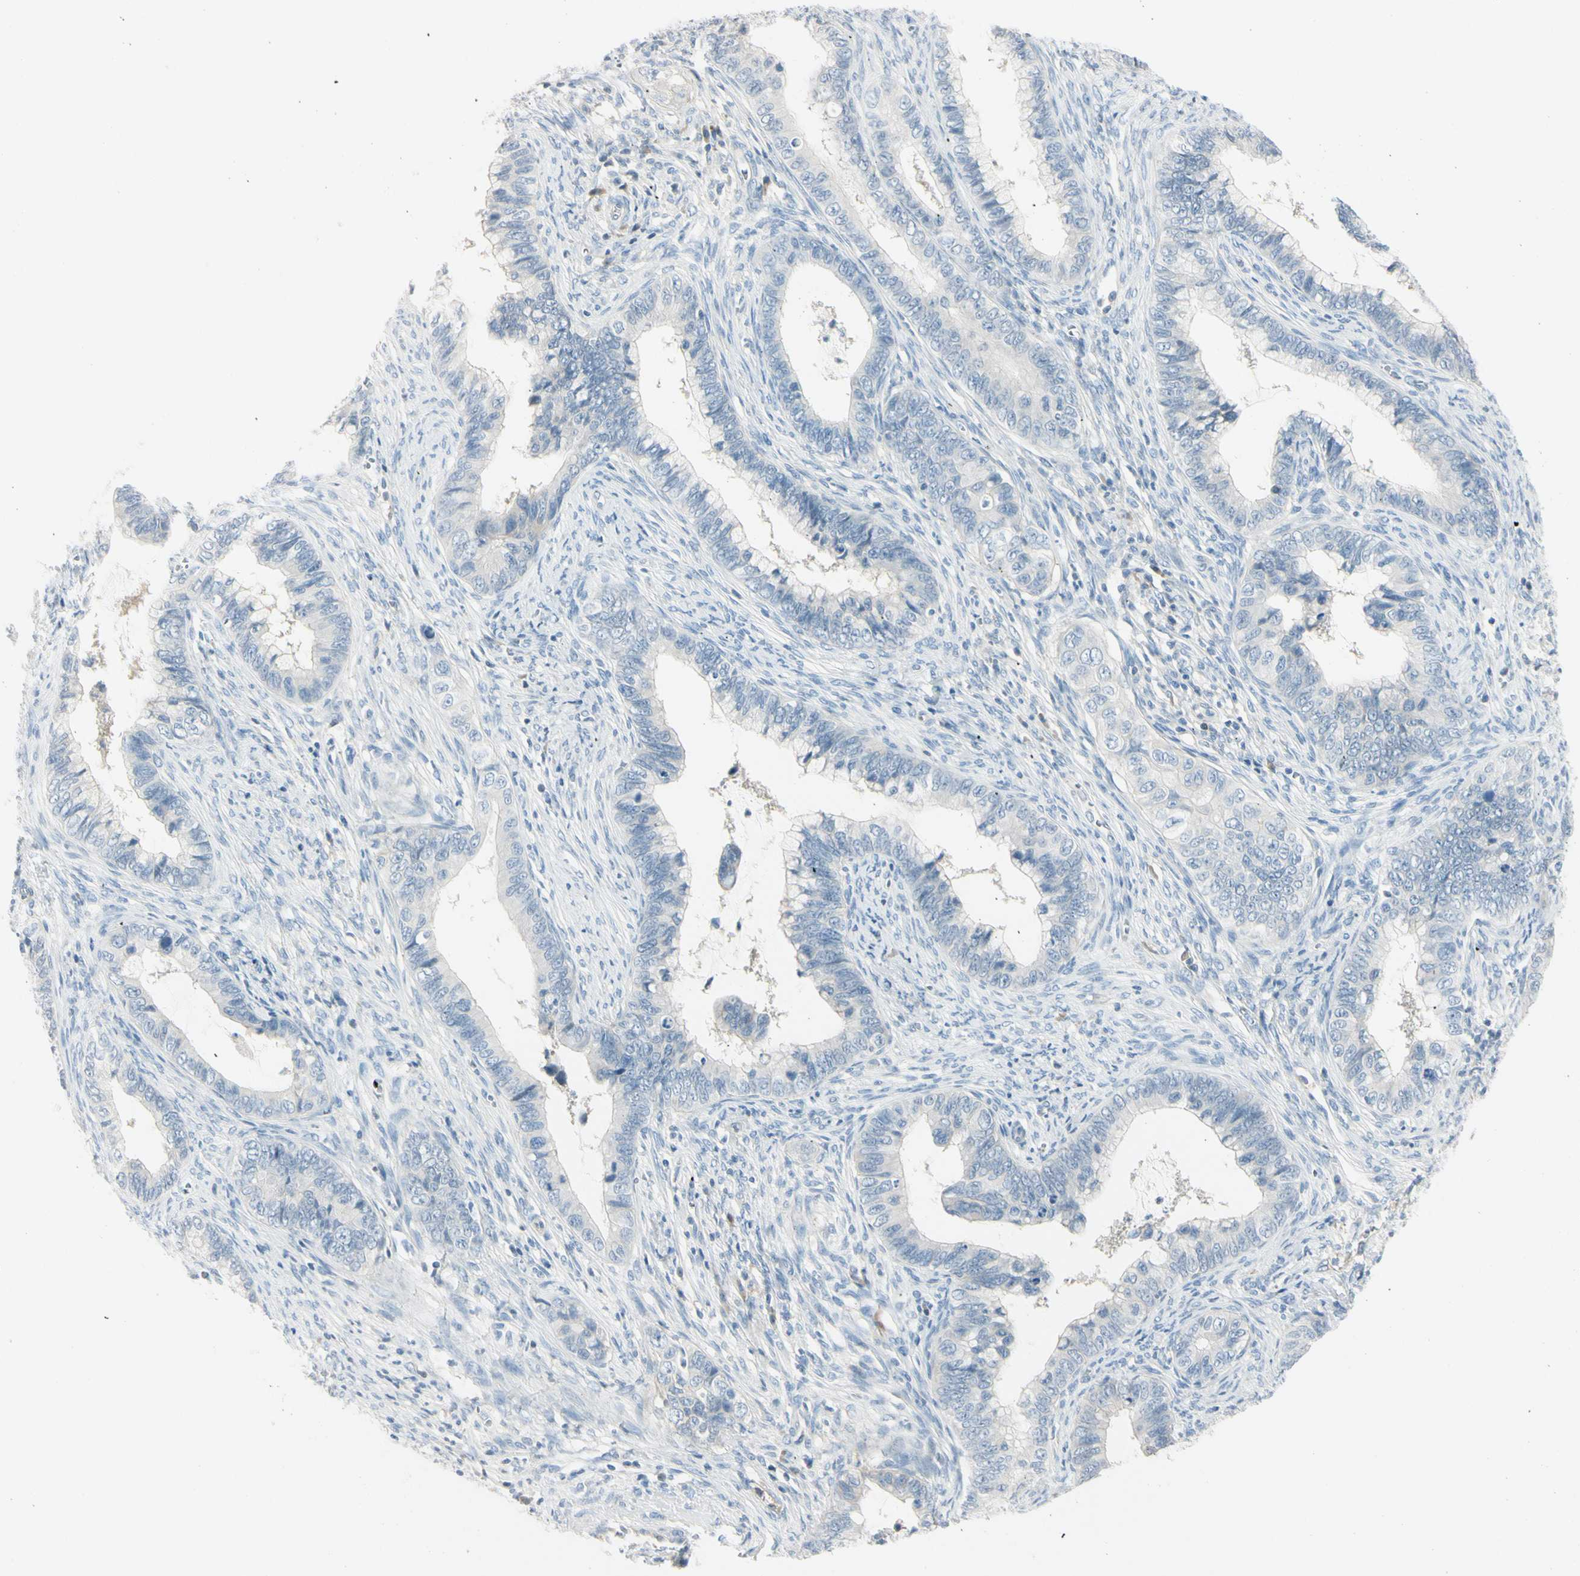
{"staining": {"intensity": "negative", "quantity": "none", "location": "none"}, "tissue": "cervical cancer", "cell_type": "Tumor cells", "image_type": "cancer", "snomed": [{"axis": "morphology", "description": "Adenocarcinoma, NOS"}, {"axis": "topography", "description": "Cervix"}], "caption": "There is no significant expression in tumor cells of cervical cancer (adenocarcinoma).", "gene": "ASB9", "patient": {"sex": "female", "age": 44}}